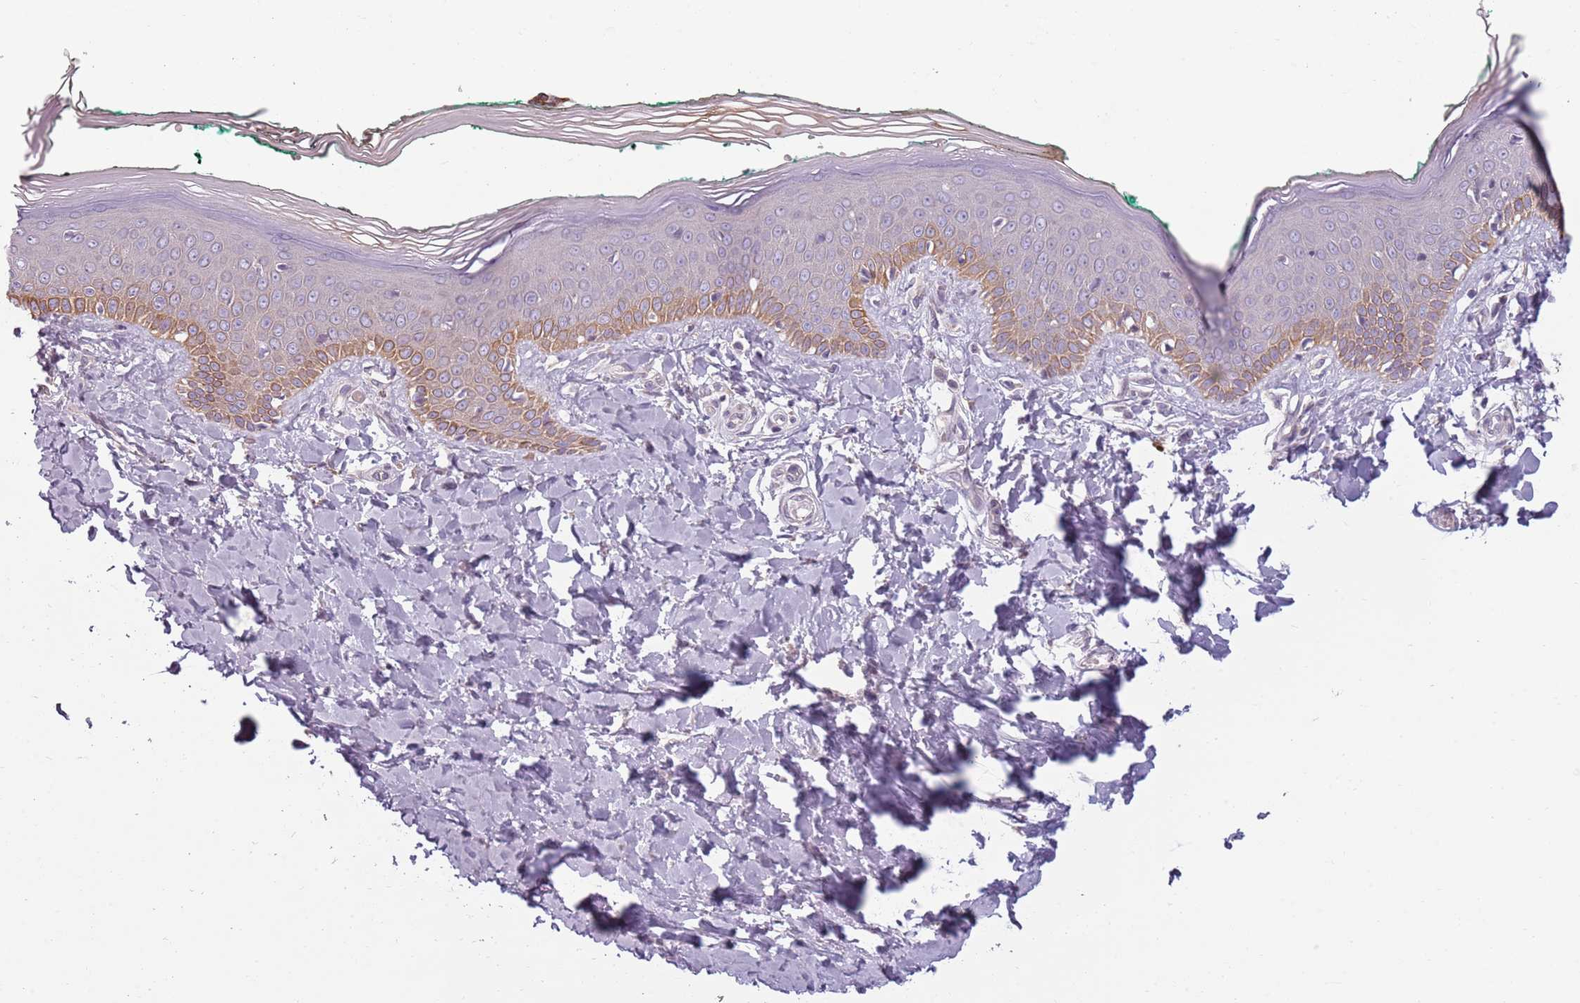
{"staining": {"intensity": "negative", "quantity": "none", "location": "none"}, "tissue": "skin", "cell_type": "Fibroblasts", "image_type": "normal", "snomed": [{"axis": "morphology", "description": "Normal tissue, NOS"}, {"axis": "morphology", "description": "Malignant melanoma, NOS"}, {"axis": "topography", "description": "Skin"}], "caption": "Immunohistochemistry (IHC) photomicrograph of normal skin: skin stained with DAB exhibits no significant protein staining in fibroblasts.", "gene": "TLCD2", "patient": {"sex": "male", "age": 62}}